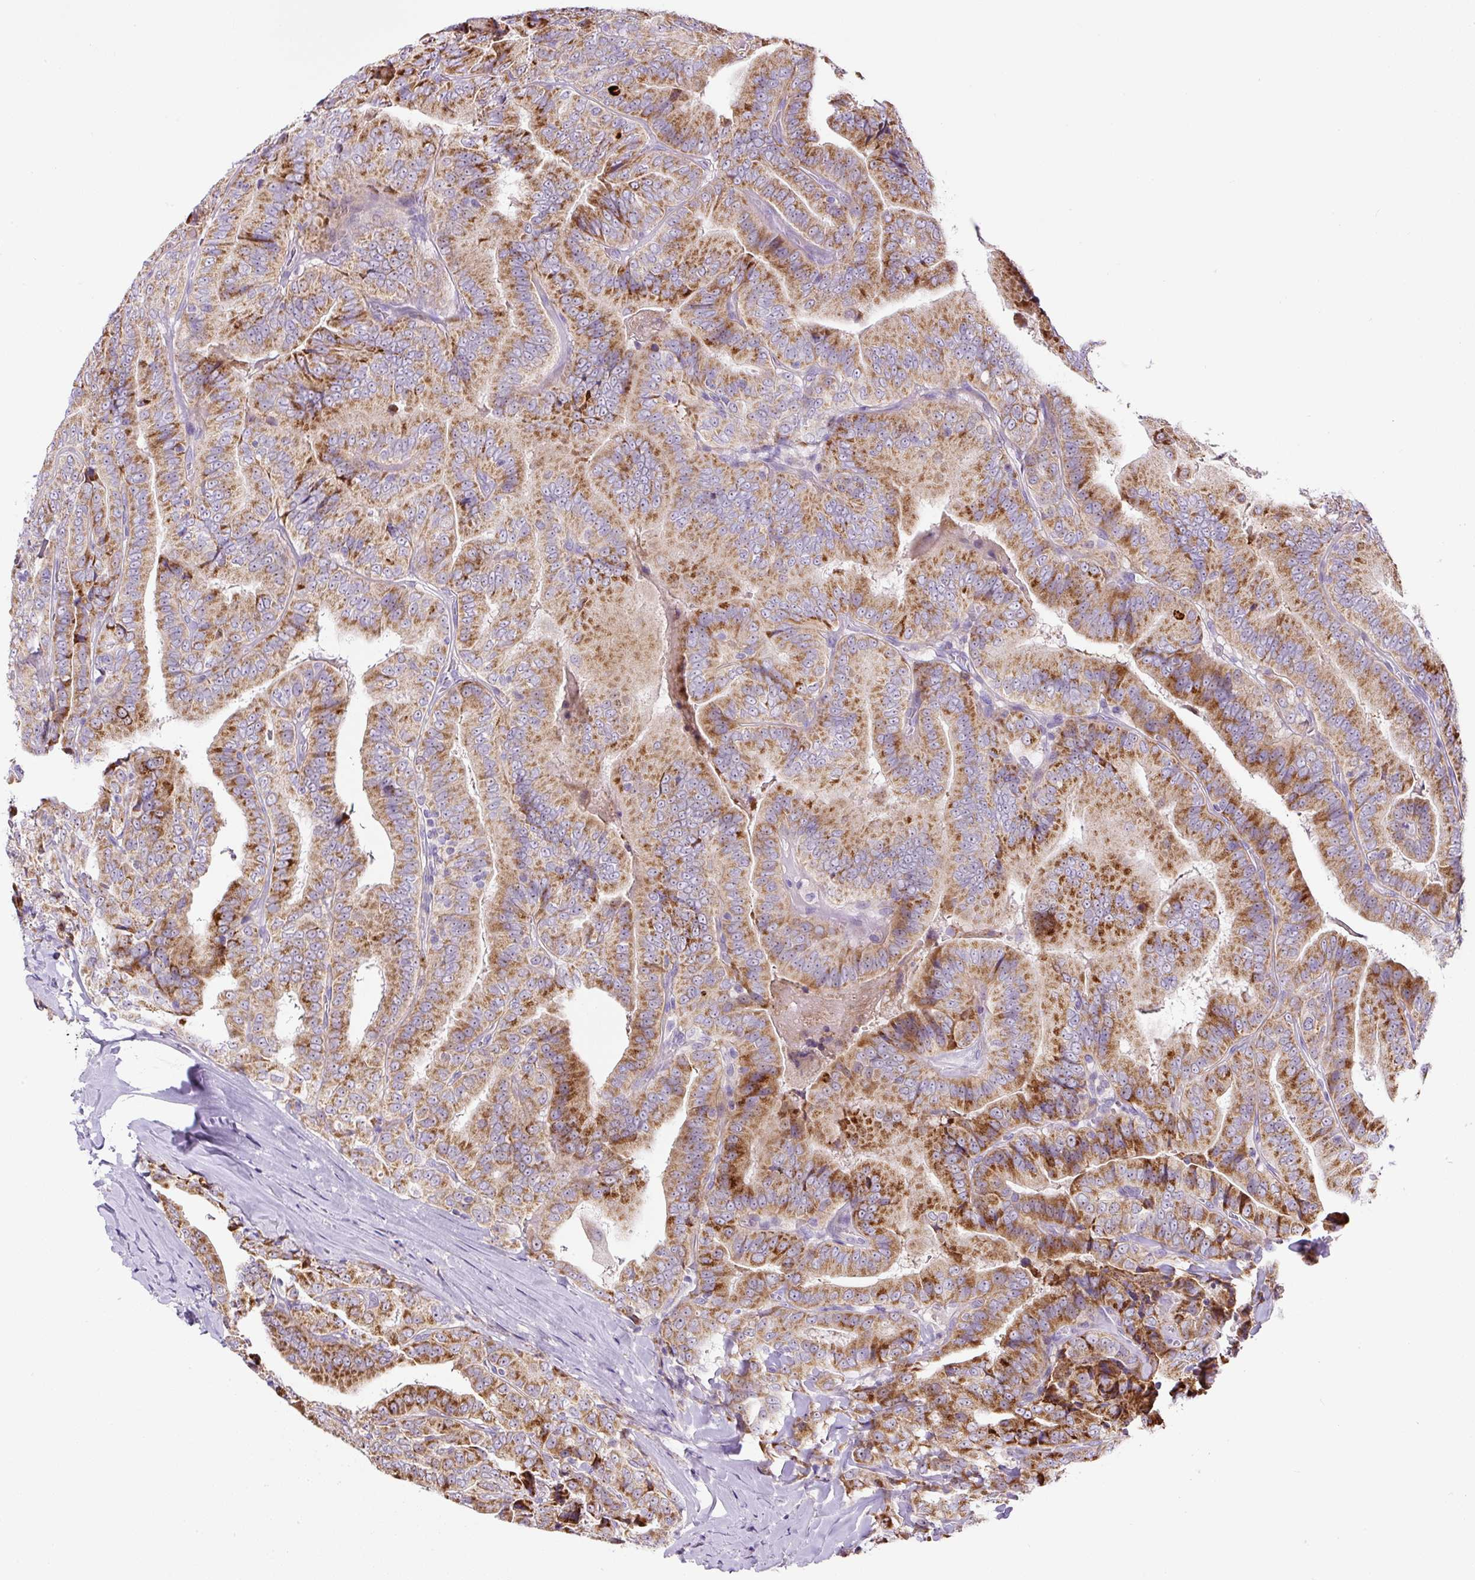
{"staining": {"intensity": "strong", "quantity": ">75%", "location": "cytoplasmic/membranous"}, "tissue": "thyroid cancer", "cell_type": "Tumor cells", "image_type": "cancer", "snomed": [{"axis": "morphology", "description": "Papillary adenocarcinoma, NOS"}, {"axis": "topography", "description": "Thyroid gland"}], "caption": "Immunohistochemical staining of thyroid cancer reveals high levels of strong cytoplasmic/membranous expression in about >75% of tumor cells.", "gene": "ZNF596", "patient": {"sex": "male", "age": 61}}